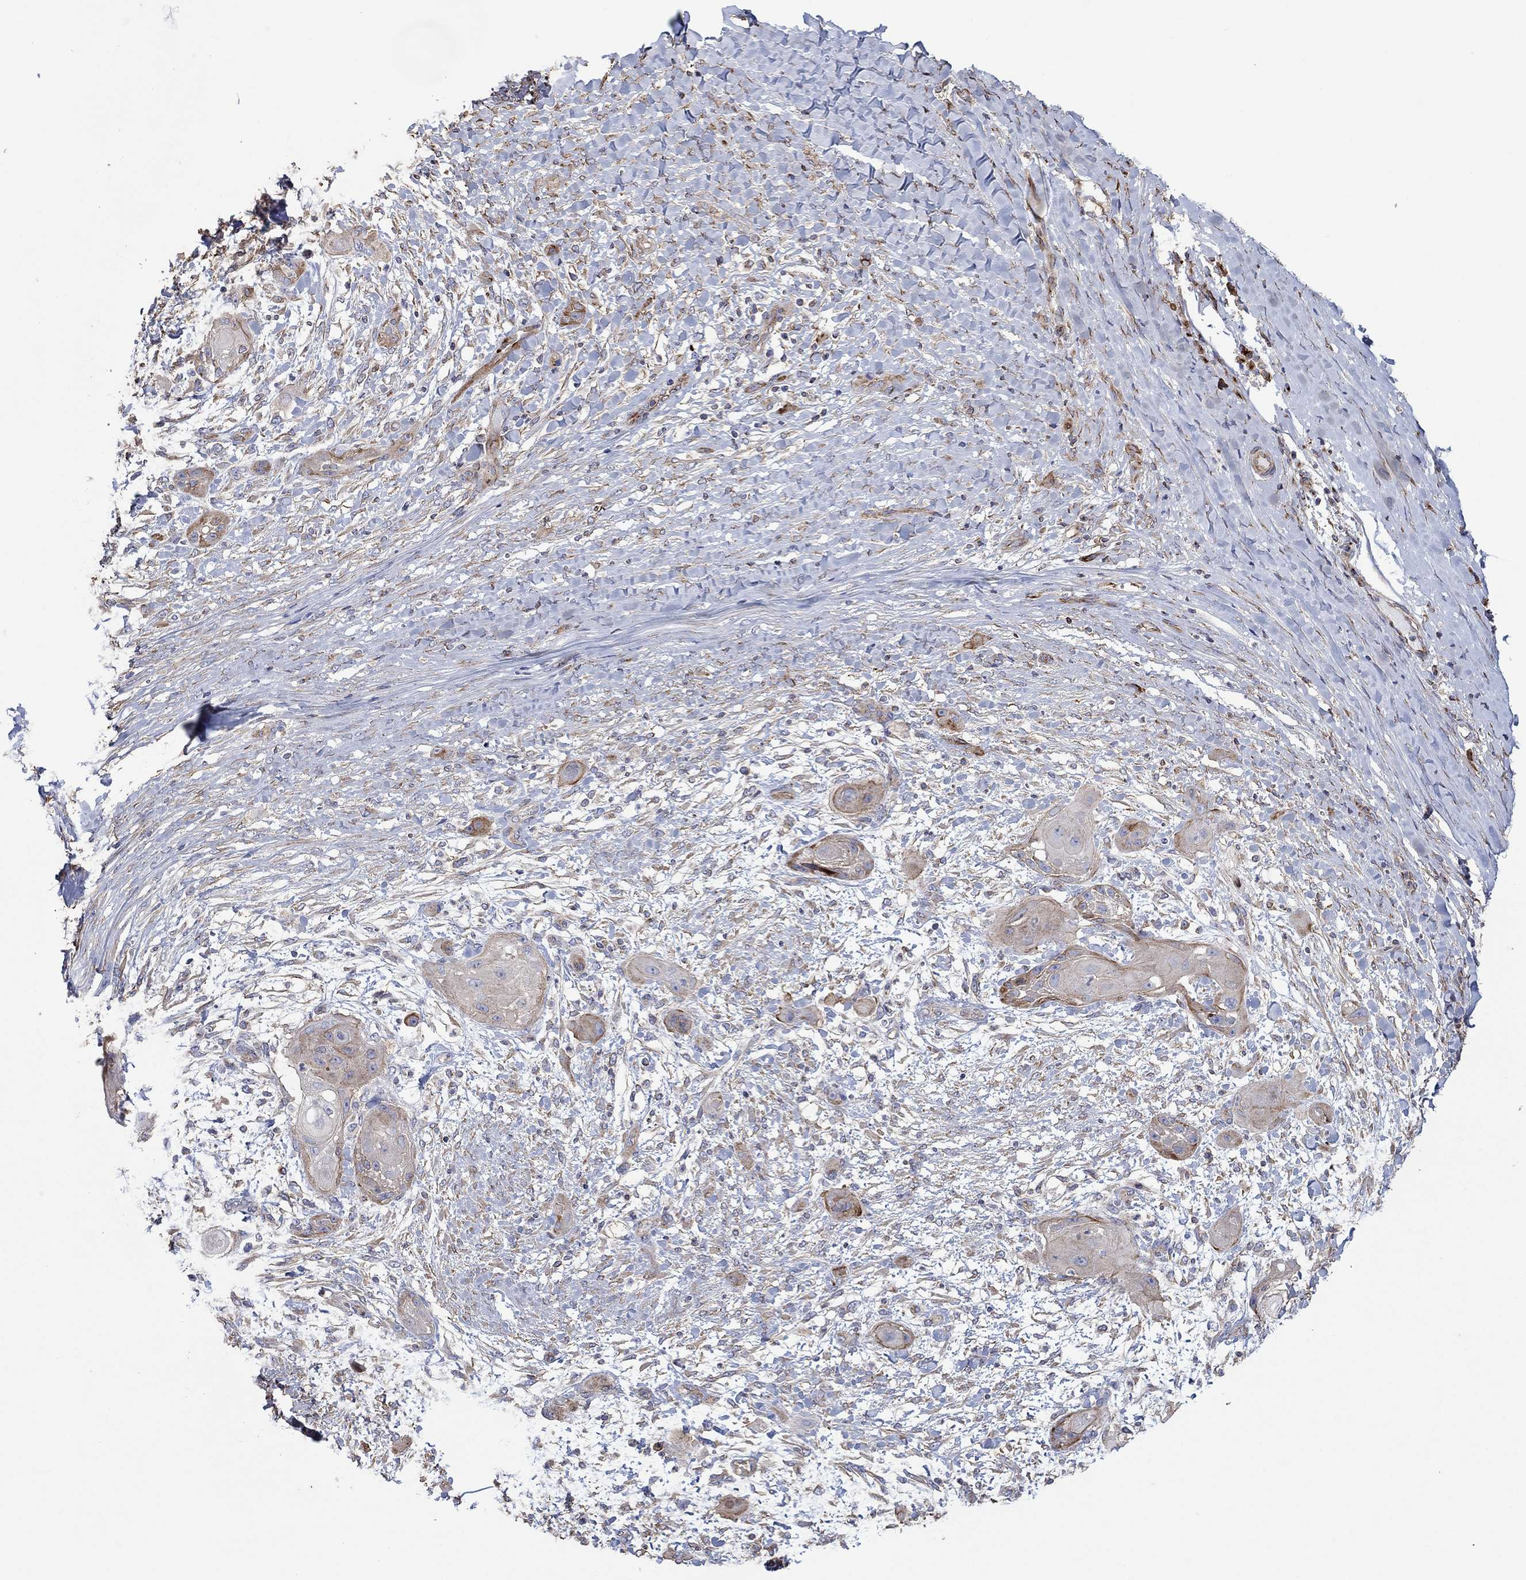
{"staining": {"intensity": "weak", "quantity": "25%-75%", "location": "cytoplasmic/membranous"}, "tissue": "skin cancer", "cell_type": "Tumor cells", "image_type": "cancer", "snomed": [{"axis": "morphology", "description": "Squamous cell carcinoma, NOS"}, {"axis": "topography", "description": "Skin"}], "caption": "High-power microscopy captured an IHC micrograph of skin cancer (squamous cell carcinoma), revealing weak cytoplasmic/membranous staining in approximately 25%-75% of tumor cells.", "gene": "TPRN", "patient": {"sex": "male", "age": 62}}